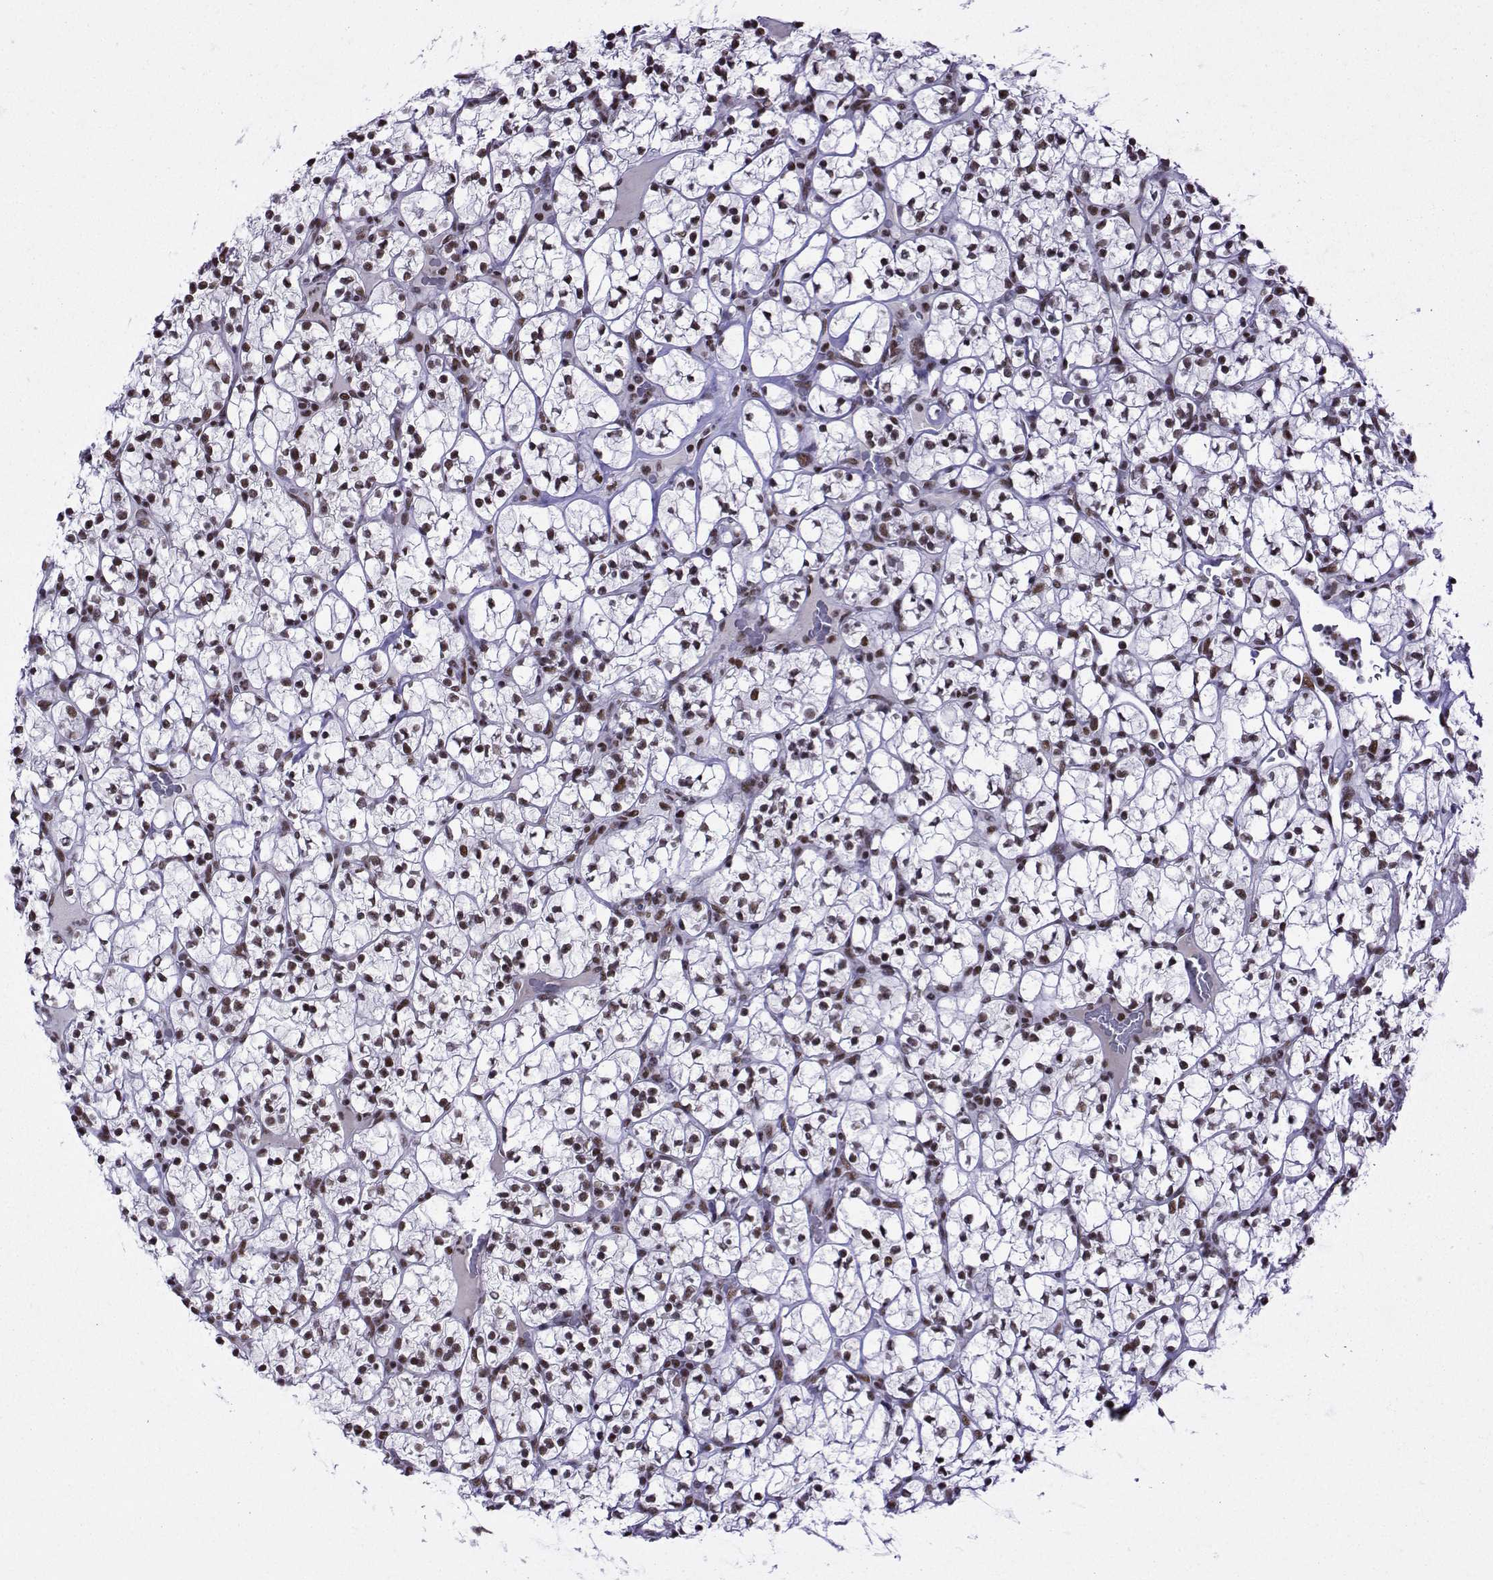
{"staining": {"intensity": "weak", "quantity": "25%-75%", "location": "nuclear"}, "tissue": "renal cancer", "cell_type": "Tumor cells", "image_type": "cancer", "snomed": [{"axis": "morphology", "description": "Adenocarcinoma, NOS"}, {"axis": "topography", "description": "Kidney"}], "caption": "Adenocarcinoma (renal) tissue exhibits weak nuclear staining in about 25%-75% of tumor cells, visualized by immunohistochemistry. (Brightfield microscopy of DAB IHC at high magnification).", "gene": "SNRPB2", "patient": {"sex": "female", "age": 89}}